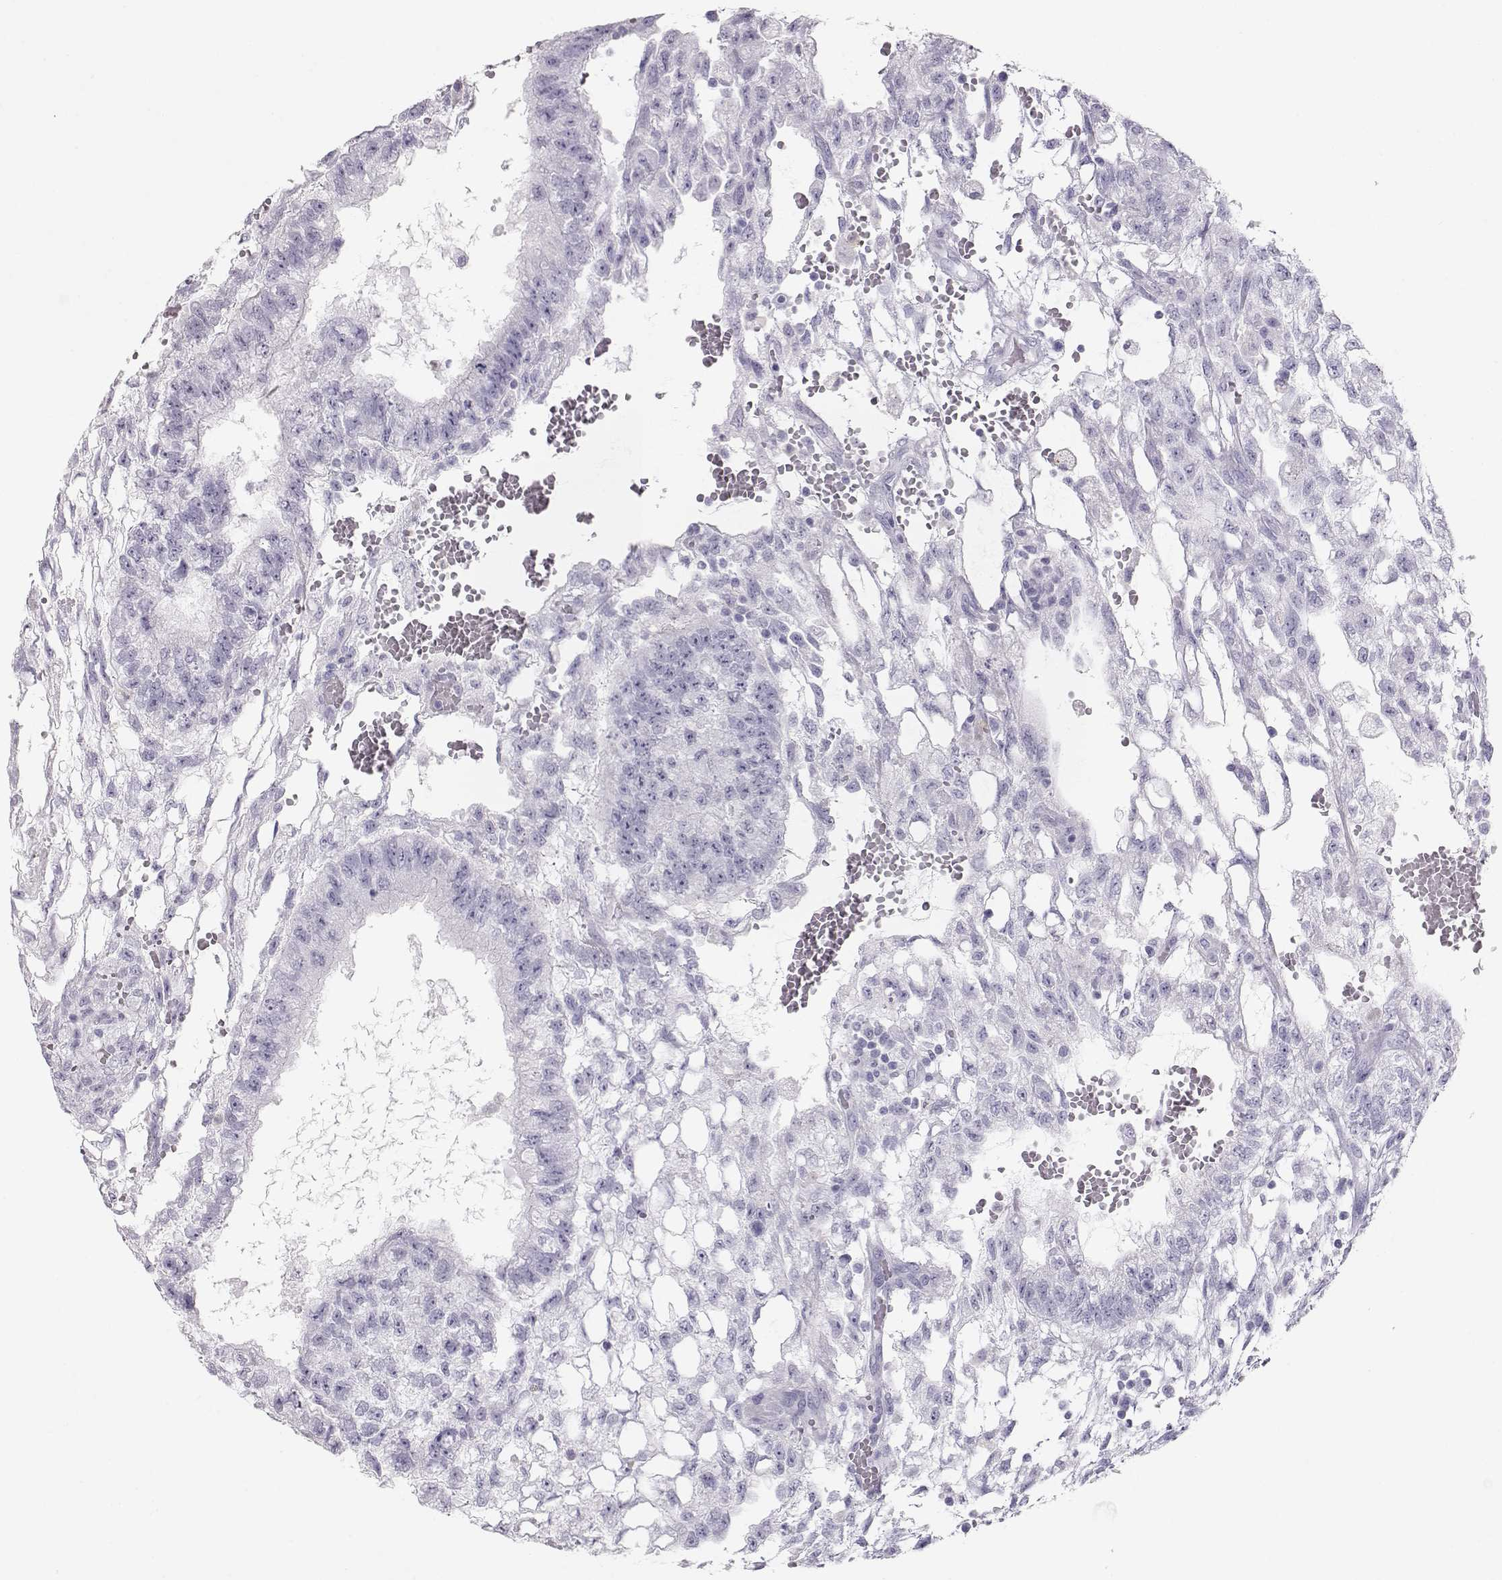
{"staining": {"intensity": "negative", "quantity": "none", "location": "none"}, "tissue": "testis cancer", "cell_type": "Tumor cells", "image_type": "cancer", "snomed": [{"axis": "morphology", "description": "Carcinoma, Embryonal, NOS"}, {"axis": "topography", "description": "Testis"}], "caption": "An image of human testis embryonal carcinoma is negative for staining in tumor cells.", "gene": "MIP", "patient": {"sex": "male", "age": 32}}